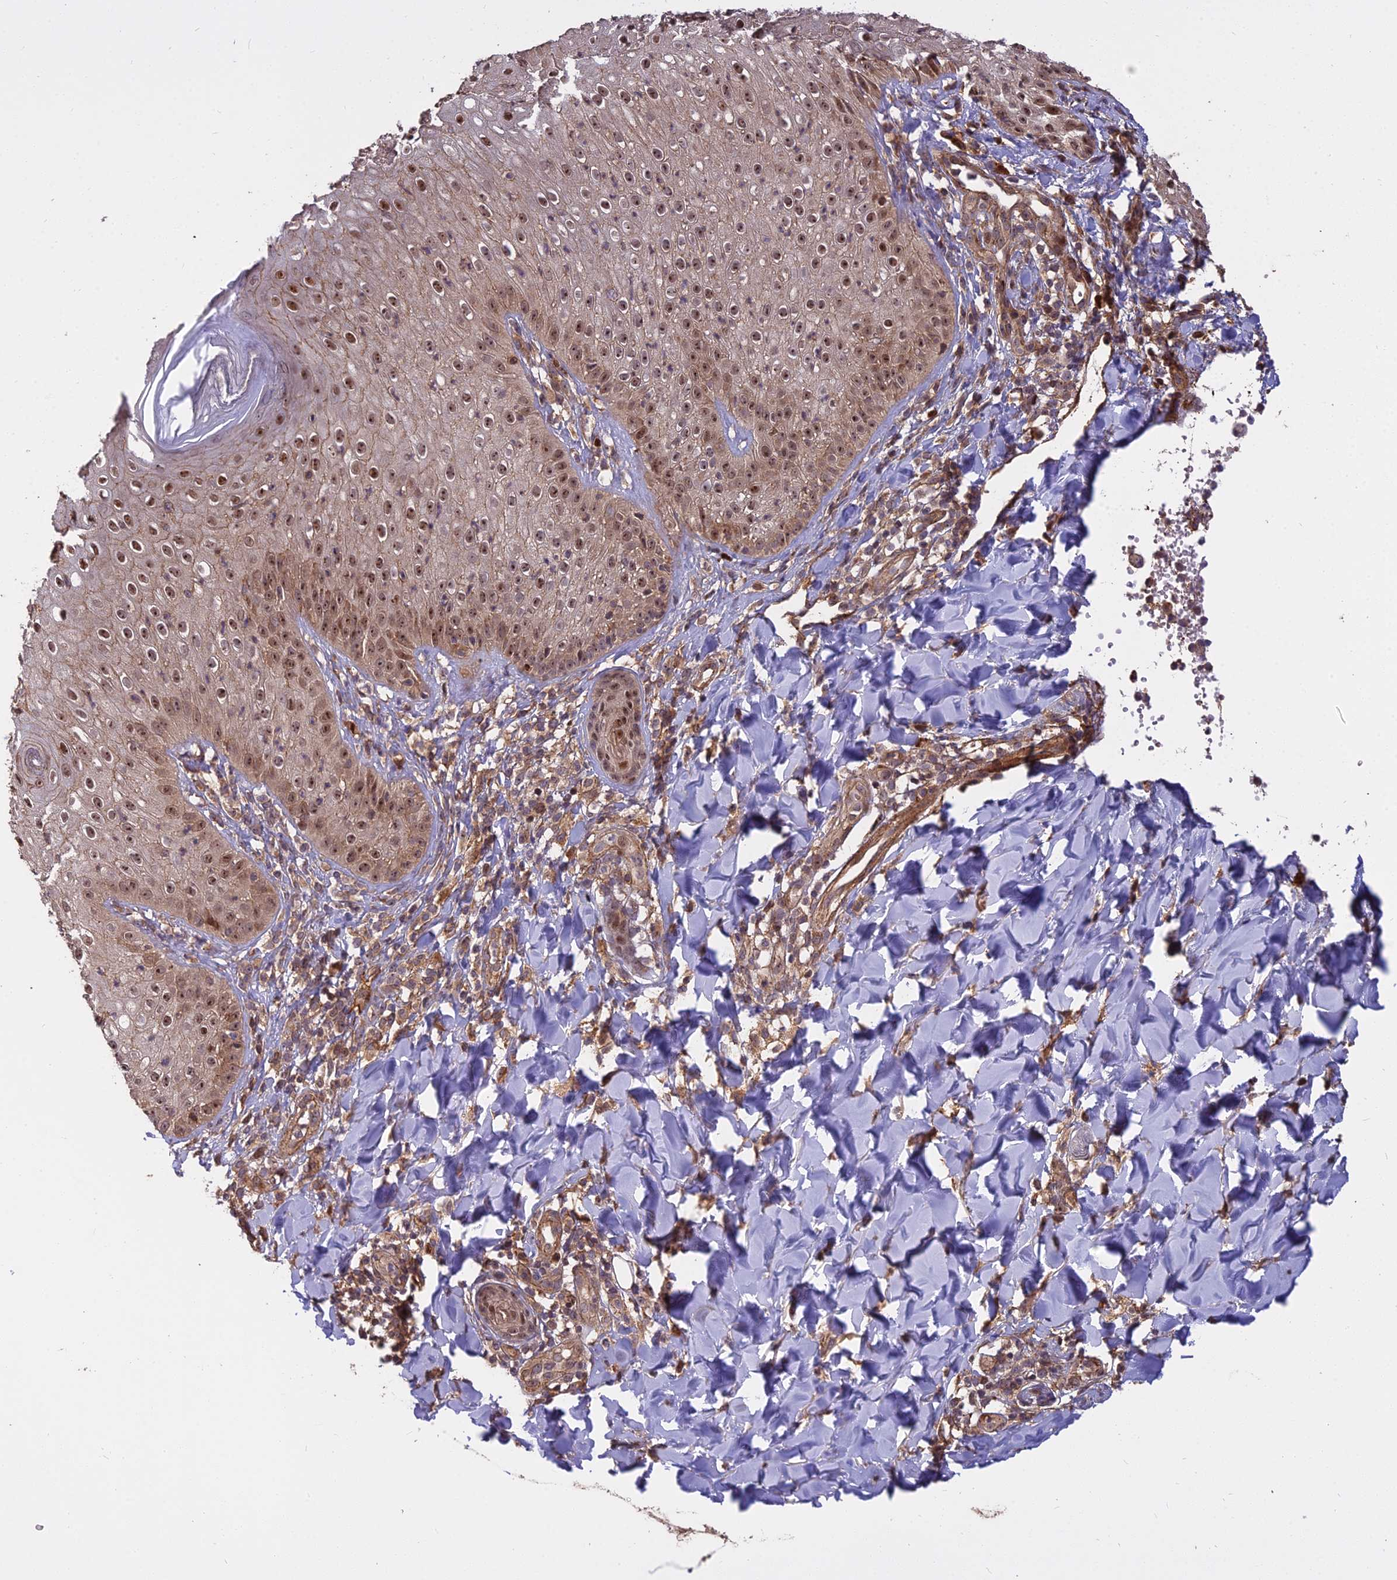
{"staining": {"intensity": "strong", "quantity": ">75%", "location": "nuclear"}, "tissue": "skin", "cell_type": "Epidermal cells", "image_type": "normal", "snomed": [{"axis": "morphology", "description": "Normal tissue, NOS"}, {"axis": "morphology", "description": "Inflammation, NOS"}, {"axis": "topography", "description": "Soft tissue"}, {"axis": "topography", "description": "Anal"}], "caption": "Unremarkable skin demonstrates strong nuclear staining in approximately >75% of epidermal cells Nuclei are stained in blue..", "gene": "TCEA3", "patient": {"sex": "female", "age": 15}}